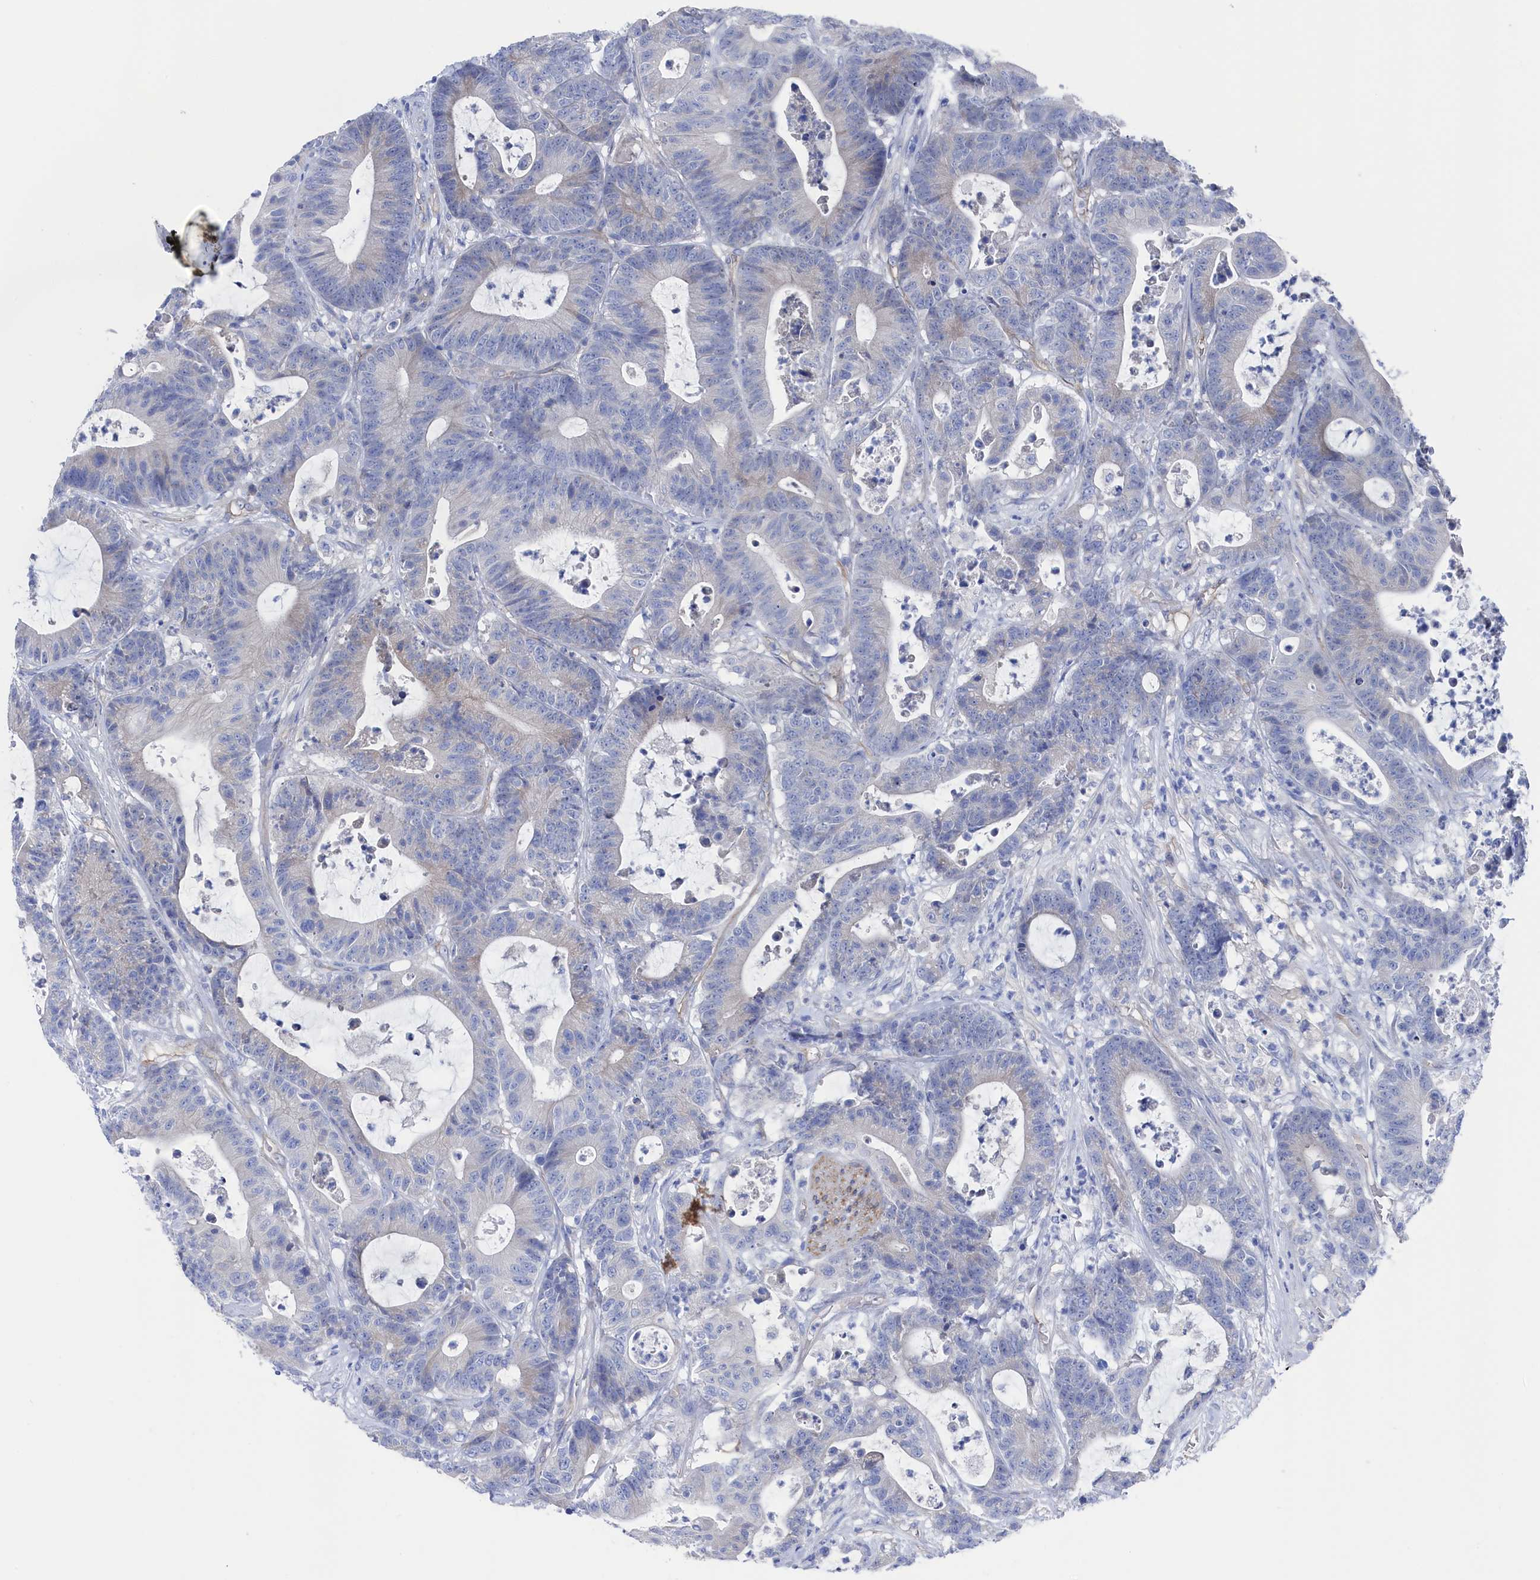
{"staining": {"intensity": "negative", "quantity": "none", "location": "none"}, "tissue": "colorectal cancer", "cell_type": "Tumor cells", "image_type": "cancer", "snomed": [{"axis": "morphology", "description": "Adenocarcinoma, NOS"}, {"axis": "topography", "description": "Colon"}], "caption": "The image exhibits no significant positivity in tumor cells of colorectal adenocarcinoma.", "gene": "TMOD2", "patient": {"sex": "female", "age": 84}}